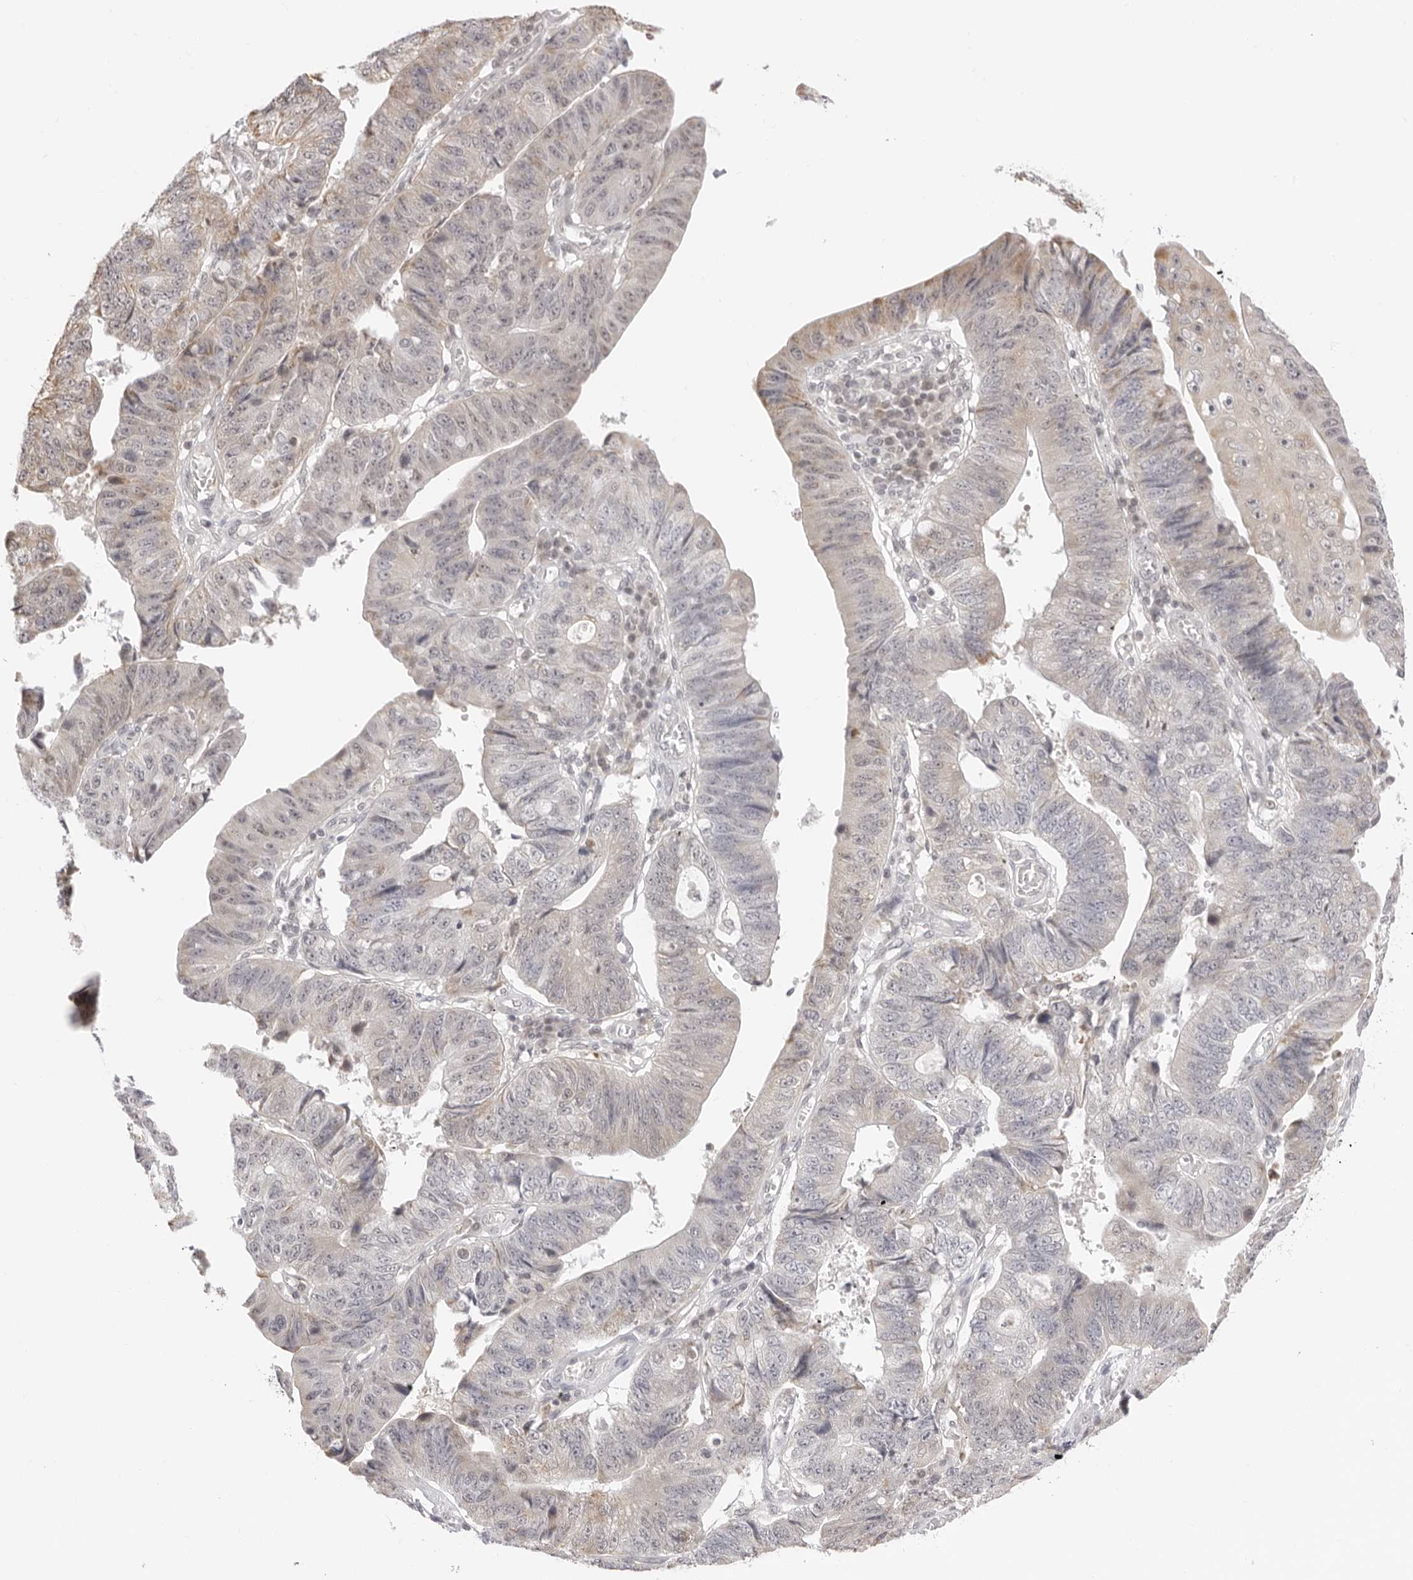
{"staining": {"intensity": "weak", "quantity": "25%-75%", "location": "cytoplasmic/membranous"}, "tissue": "stomach cancer", "cell_type": "Tumor cells", "image_type": "cancer", "snomed": [{"axis": "morphology", "description": "Adenocarcinoma, NOS"}, {"axis": "topography", "description": "Stomach"}], "caption": "IHC (DAB) staining of adenocarcinoma (stomach) demonstrates weak cytoplasmic/membranous protein expression in approximately 25%-75% of tumor cells.", "gene": "FDPS", "patient": {"sex": "male", "age": 59}}